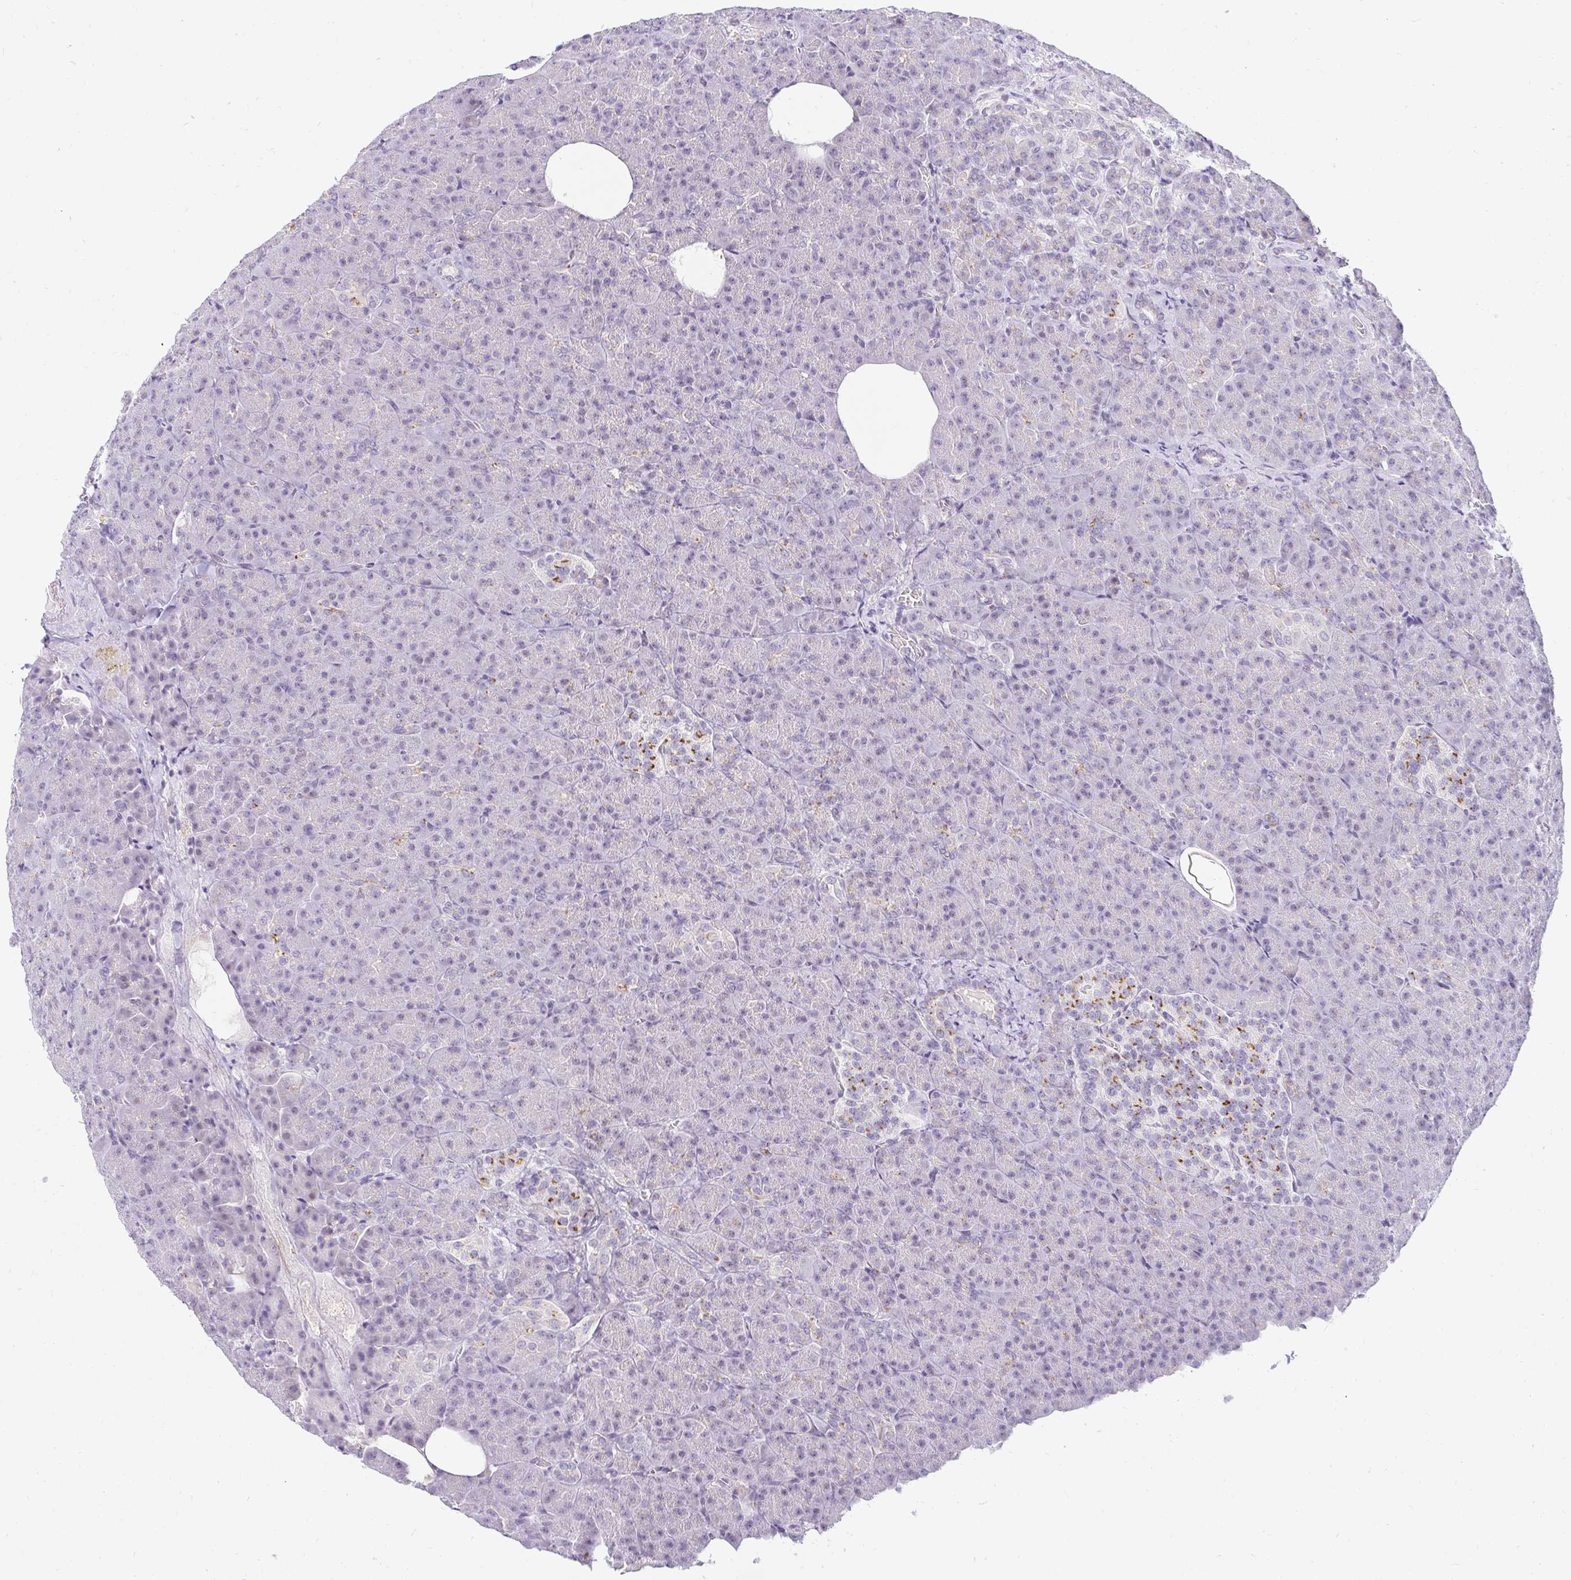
{"staining": {"intensity": "negative", "quantity": "none", "location": "none"}, "tissue": "pancreas", "cell_type": "Exocrine glandular cells", "image_type": "normal", "snomed": [{"axis": "morphology", "description": "Normal tissue, NOS"}, {"axis": "topography", "description": "Pancreas"}], "caption": "Immunohistochemistry (IHC) photomicrograph of unremarkable human pancreas stained for a protein (brown), which shows no expression in exocrine glandular cells. (Brightfield microscopy of DAB (3,3'-diaminobenzidine) immunohistochemistry (IHC) at high magnification).", "gene": "OR51D1", "patient": {"sex": "female", "age": 74}}